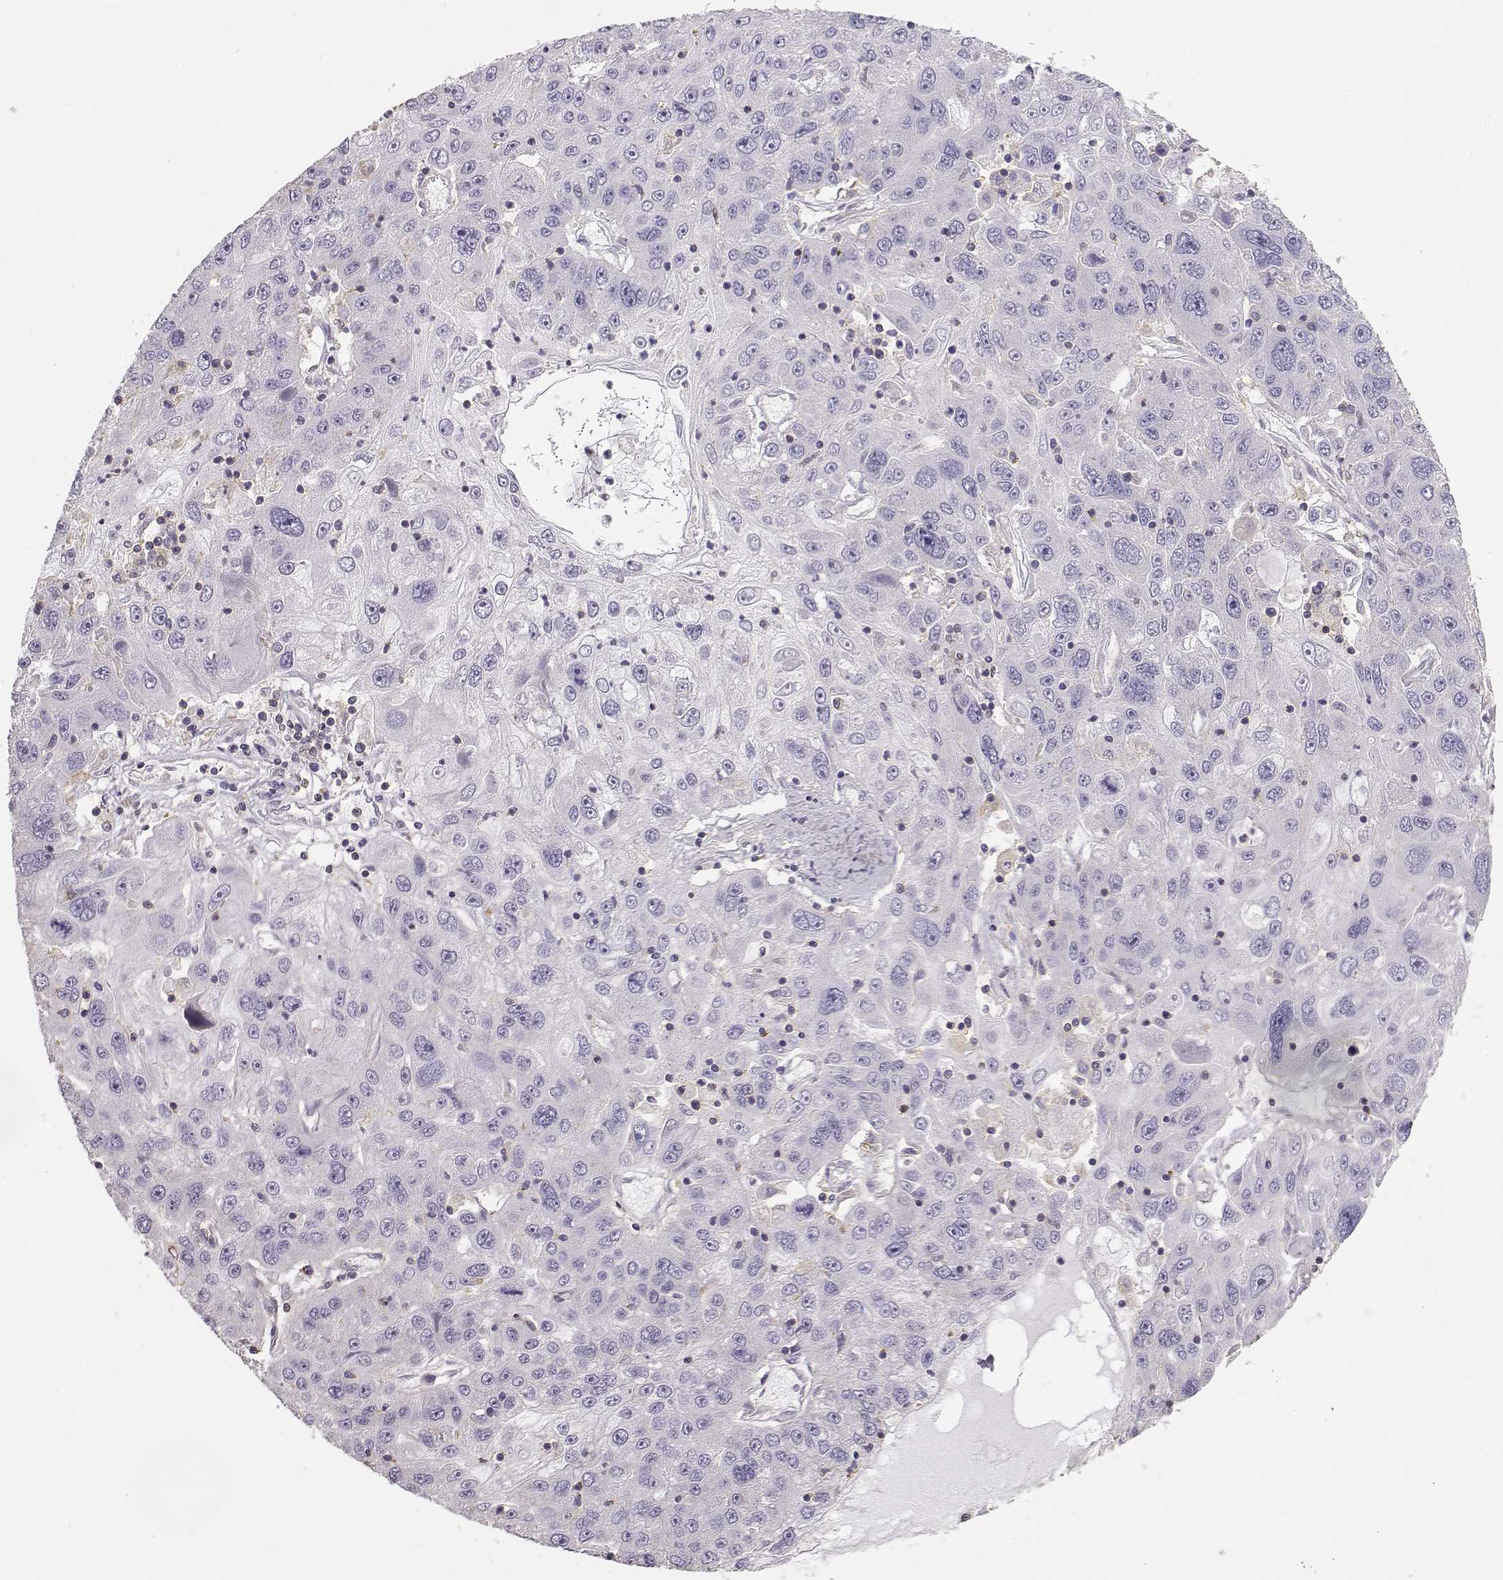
{"staining": {"intensity": "negative", "quantity": "none", "location": "none"}, "tissue": "stomach cancer", "cell_type": "Tumor cells", "image_type": "cancer", "snomed": [{"axis": "morphology", "description": "Adenocarcinoma, NOS"}, {"axis": "topography", "description": "Stomach"}], "caption": "A high-resolution histopathology image shows immunohistochemistry (IHC) staining of stomach cancer (adenocarcinoma), which displays no significant positivity in tumor cells. (Immunohistochemistry, brightfield microscopy, high magnification).", "gene": "DAPL1", "patient": {"sex": "male", "age": 56}}